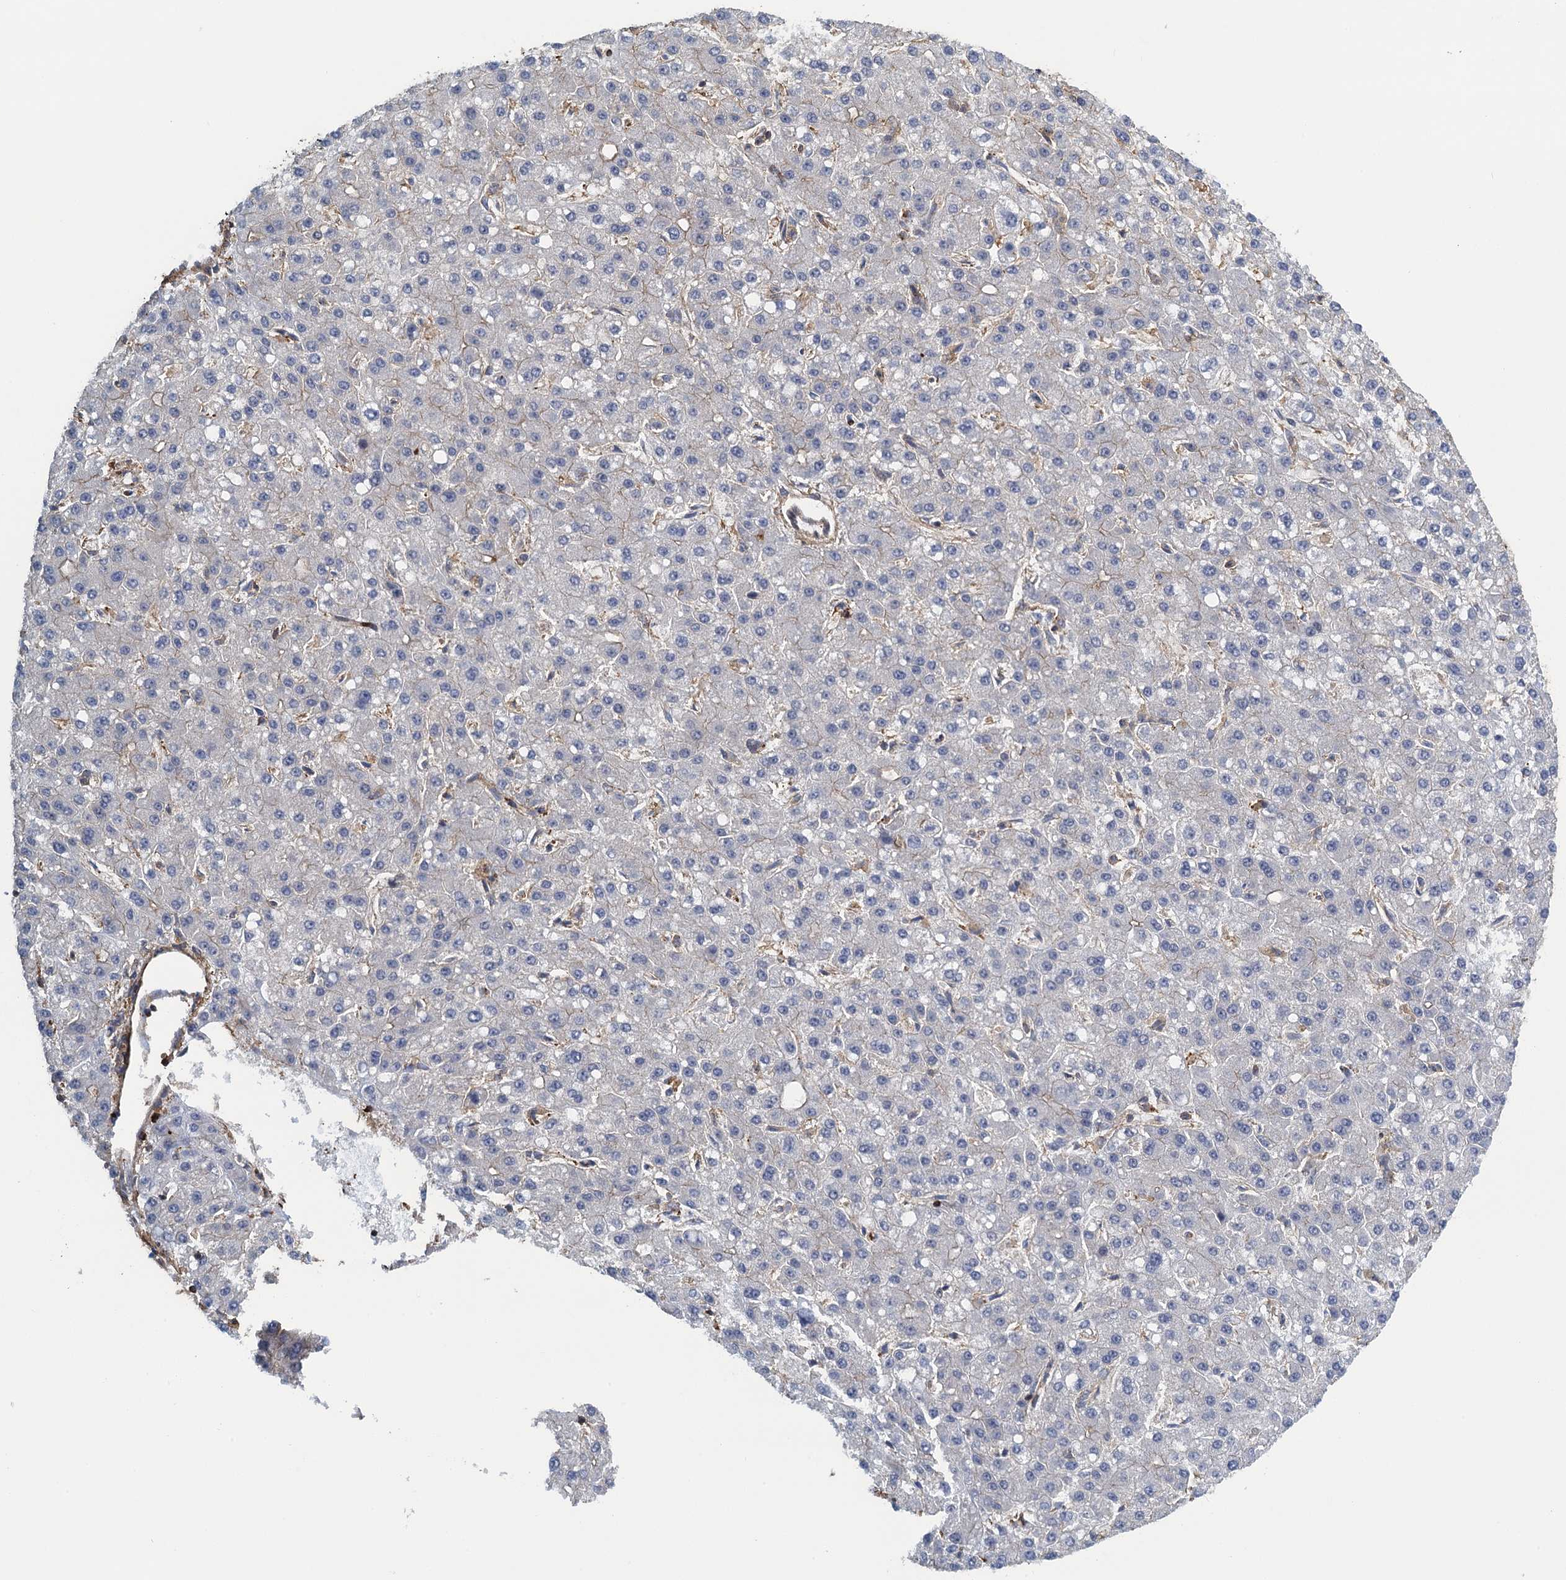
{"staining": {"intensity": "negative", "quantity": "none", "location": "none"}, "tissue": "liver cancer", "cell_type": "Tumor cells", "image_type": "cancer", "snomed": [{"axis": "morphology", "description": "Carcinoma, Hepatocellular, NOS"}, {"axis": "topography", "description": "Liver"}], "caption": "Immunohistochemical staining of human liver cancer displays no significant expression in tumor cells.", "gene": "PROSER2", "patient": {"sex": "male", "age": 67}}